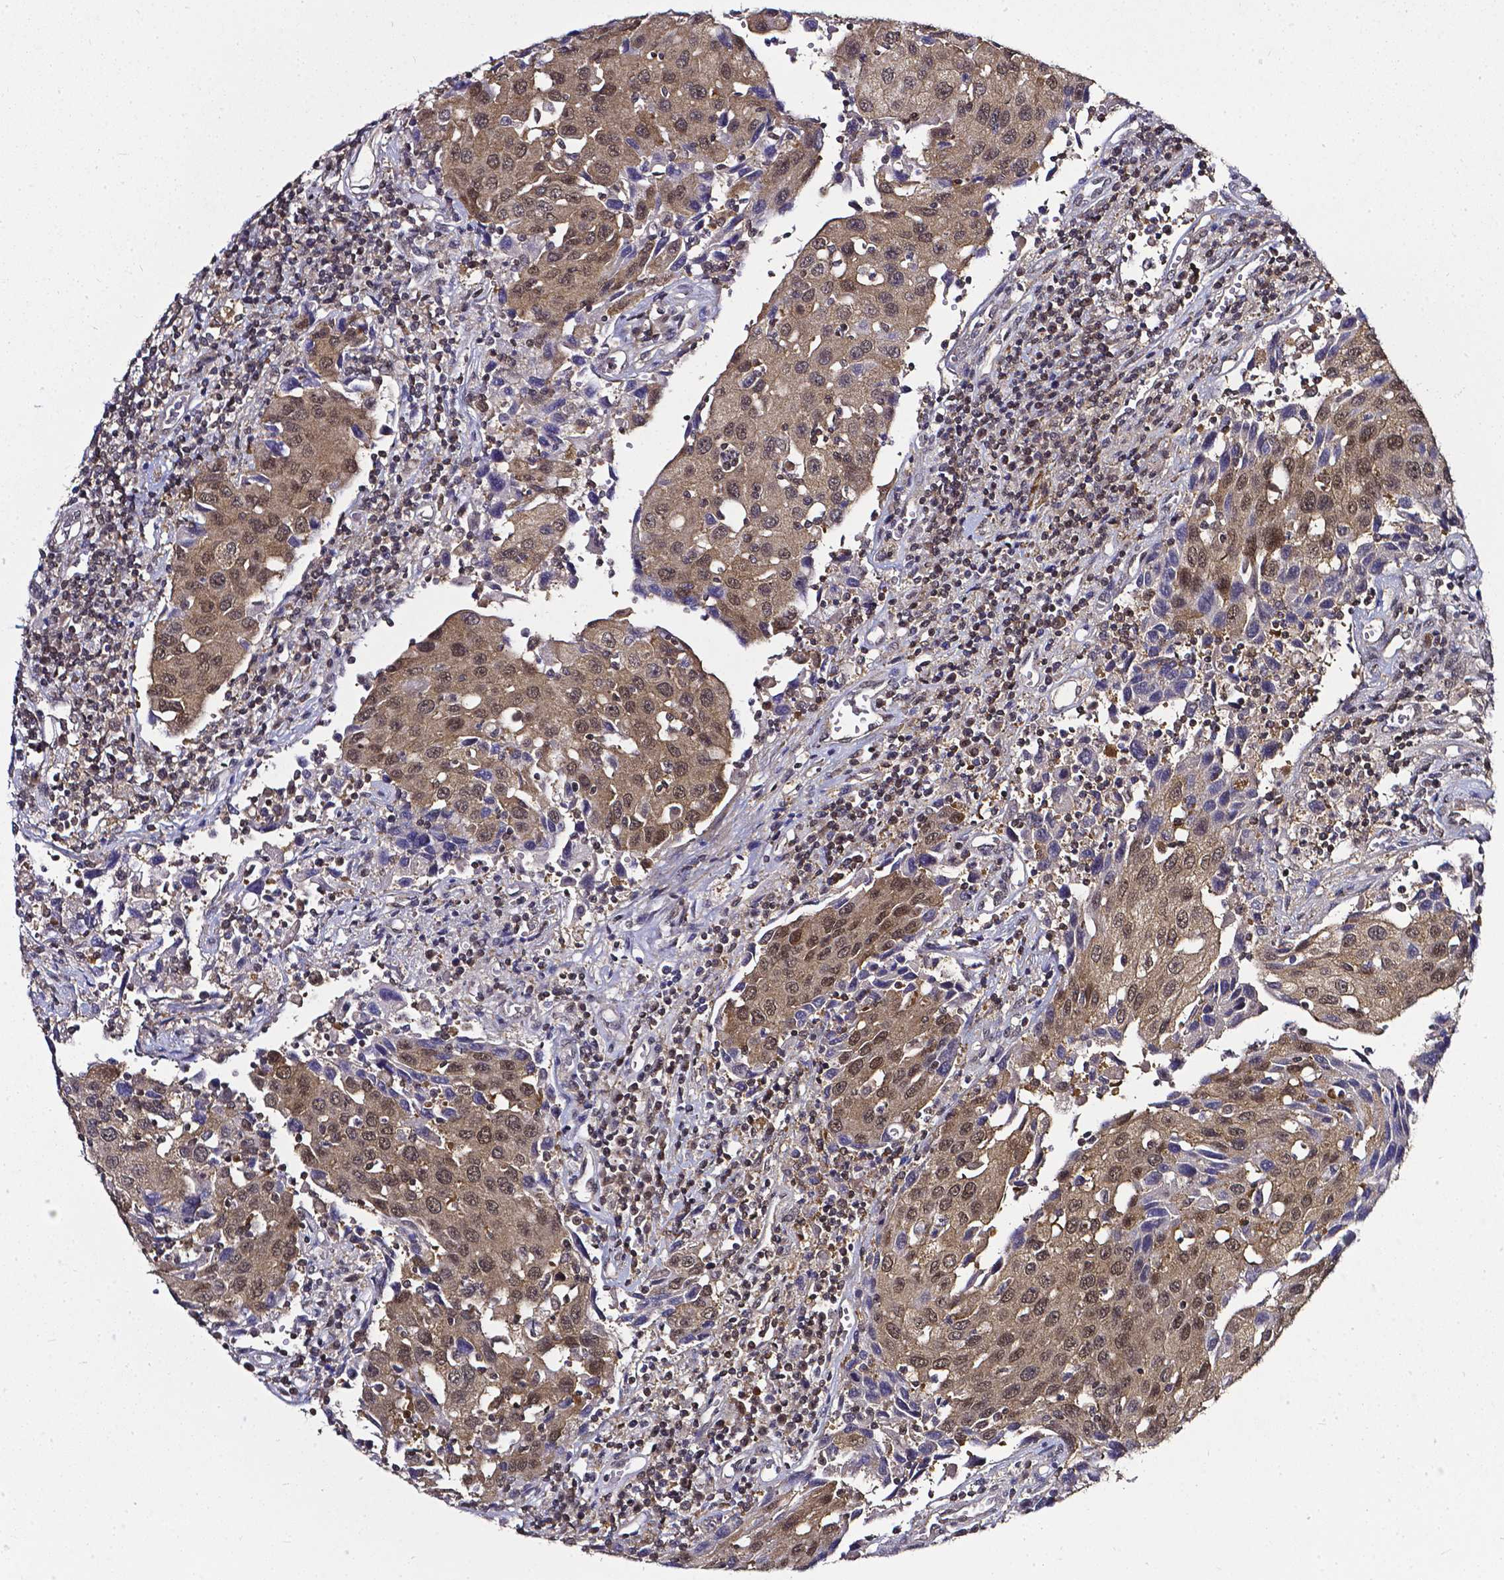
{"staining": {"intensity": "weak", "quantity": ">75%", "location": "cytoplasmic/membranous,nuclear"}, "tissue": "urothelial cancer", "cell_type": "Tumor cells", "image_type": "cancer", "snomed": [{"axis": "morphology", "description": "Urothelial carcinoma, High grade"}, {"axis": "topography", "description": "Urinary bladder"}], "caption": "Immunohistochemistry (IHC) staining of urothelial cancer, which demonstrates low levels of weak cytoplasmic/membranous and nuclear expression in approximately >75% of tumor cells indicating weak cytoplasmic/membranous and nuclear protein positivity. The staining was performed using DAB (brown) for protein detection and nuclei were counterstained in hematoxylin (blue).", "gene": "OTUB1", "patient": {"sex": "female", "age": 85}}